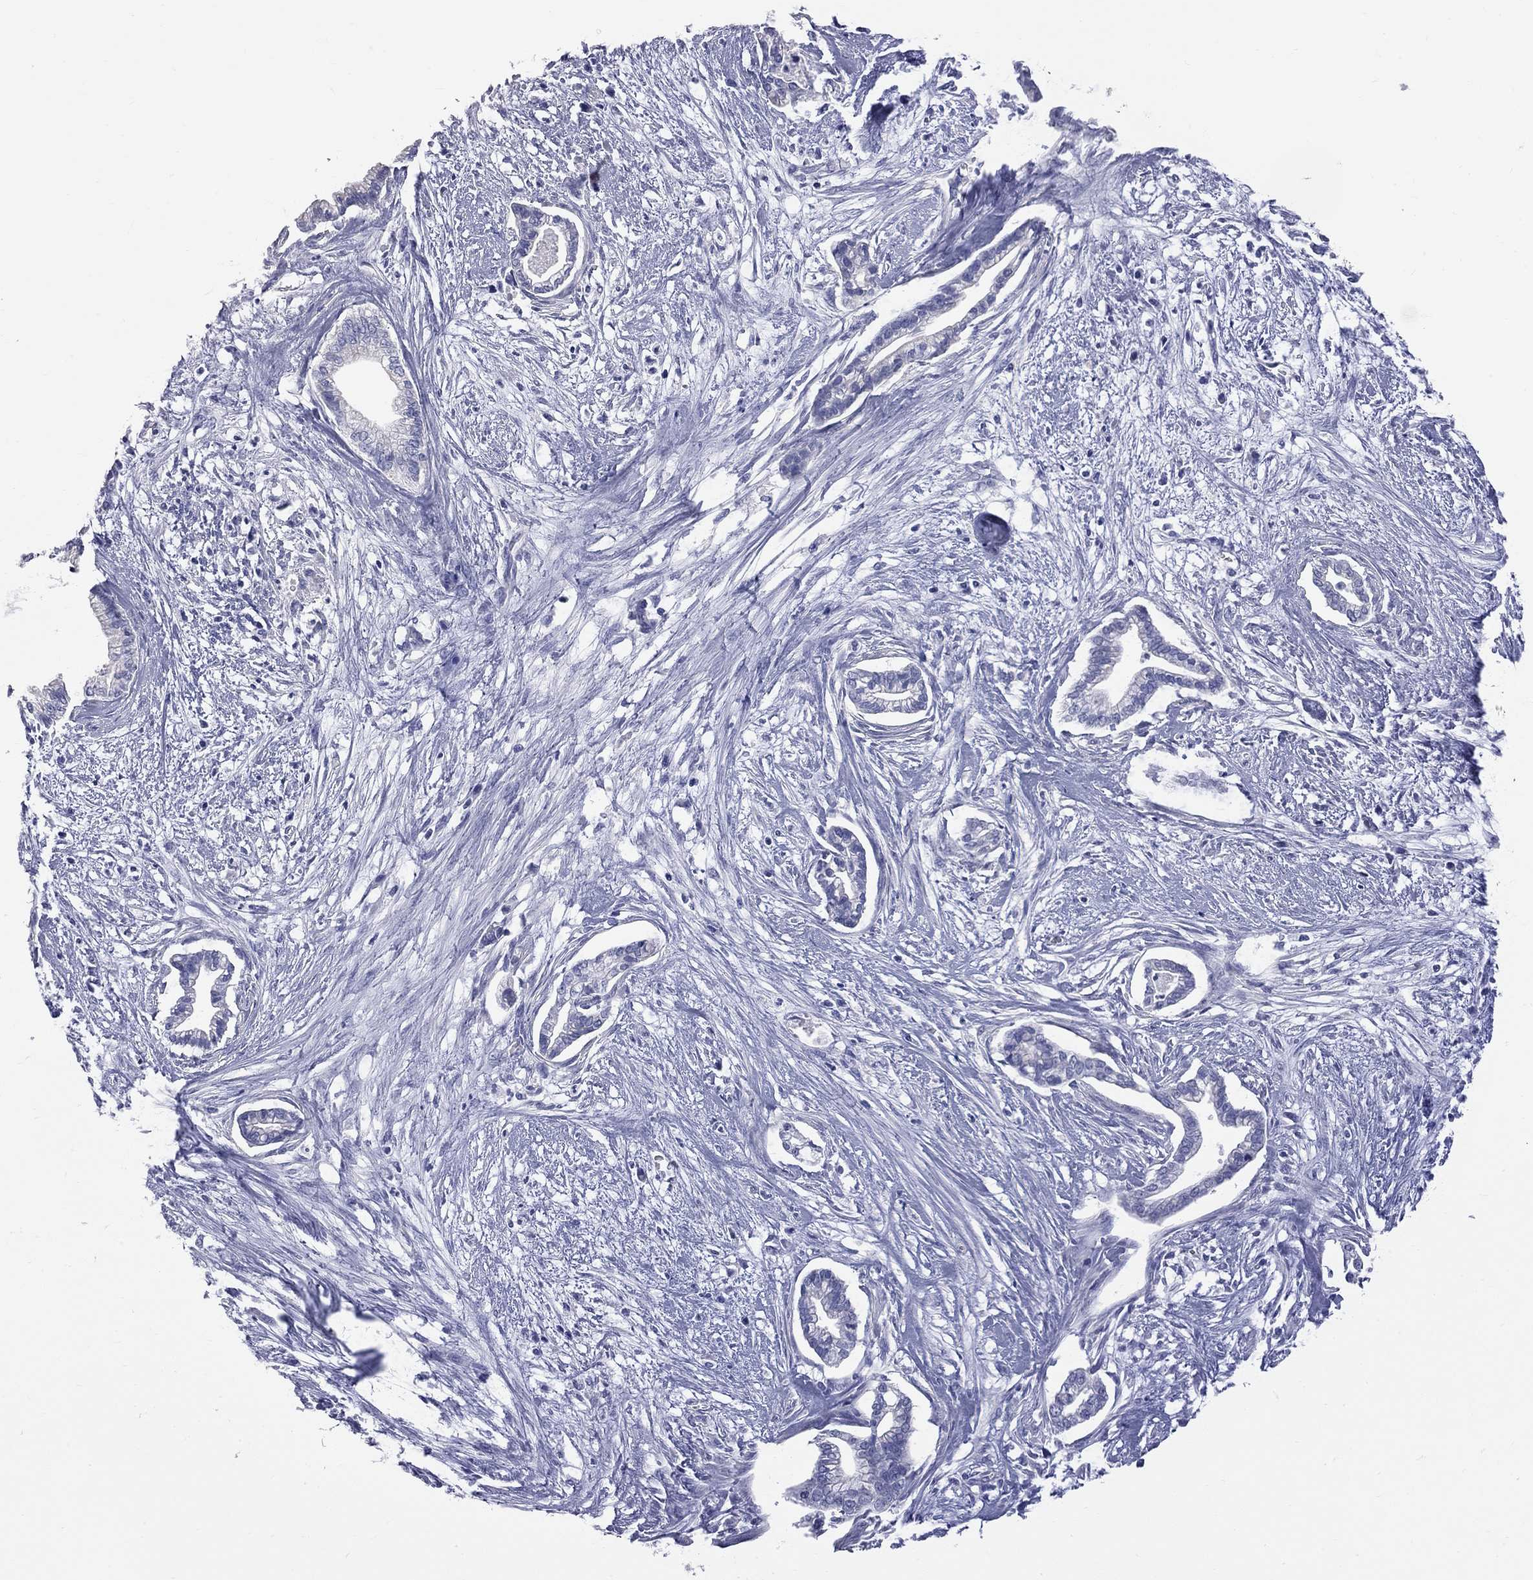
{"staining": {"intensity": "negative", "quantity": "none", "location": "none"}, "tissue": "cervical cancer", "cell_type": "Tumor cells", "image_type": "cancer", "snomed": [{"axis": "morphology", "description": "Adenocarcinoma, NOS"}, {"axis": "topography", "description": "Cervix"}], "caption": "Human cervical cancer (adenocarcinoma) stained for a protein using immunohistochemistry shows no expression in tumor cells.", "gene": "KCND2", "patient": {"sex": "female", "age": 62}}